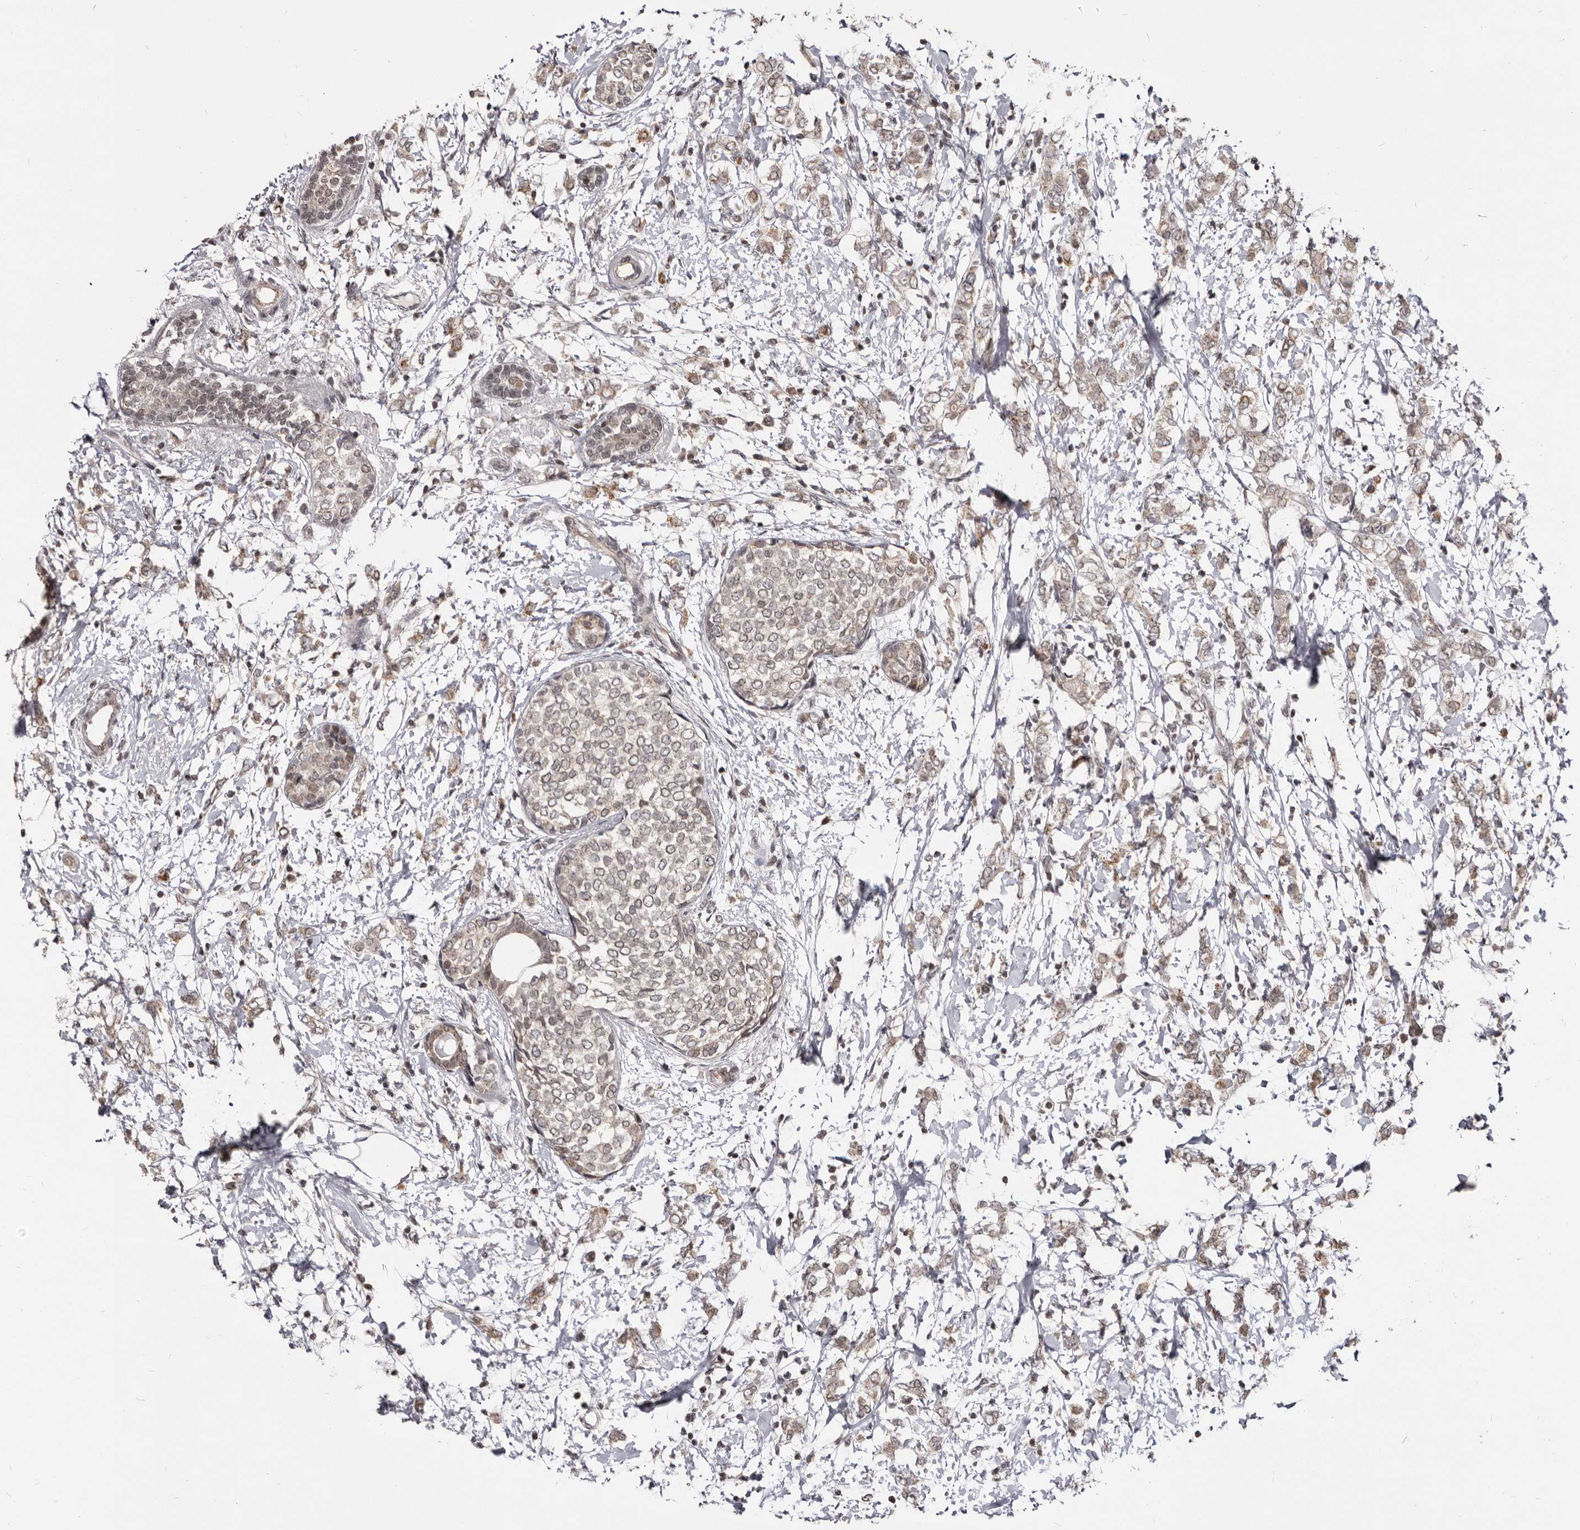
{"staining": {"intensity": "weak", "quantity": "25%-75%", "location": "cytoplasmic/membranous"}, "tissue": "breast cancer", "cell_type": "Tumor cells", "image_type": "cancer", "snomed": [{"axis": "morphology", "description": "Normal tissue, NOS"}, {"axis": "morphology", "description": "Lobular carcinoma"}, {"axis": "topography", "description": "Breast"}], "caption": "IHC histopathology image of human breast cancer stained for a protein (brown), which displays low levels of weak cytoplasmic/membranous expression in about 25%-75% of tumor cells.", "gene": "THUMPD1", "patient": {"sex": "female", "age": 47}}